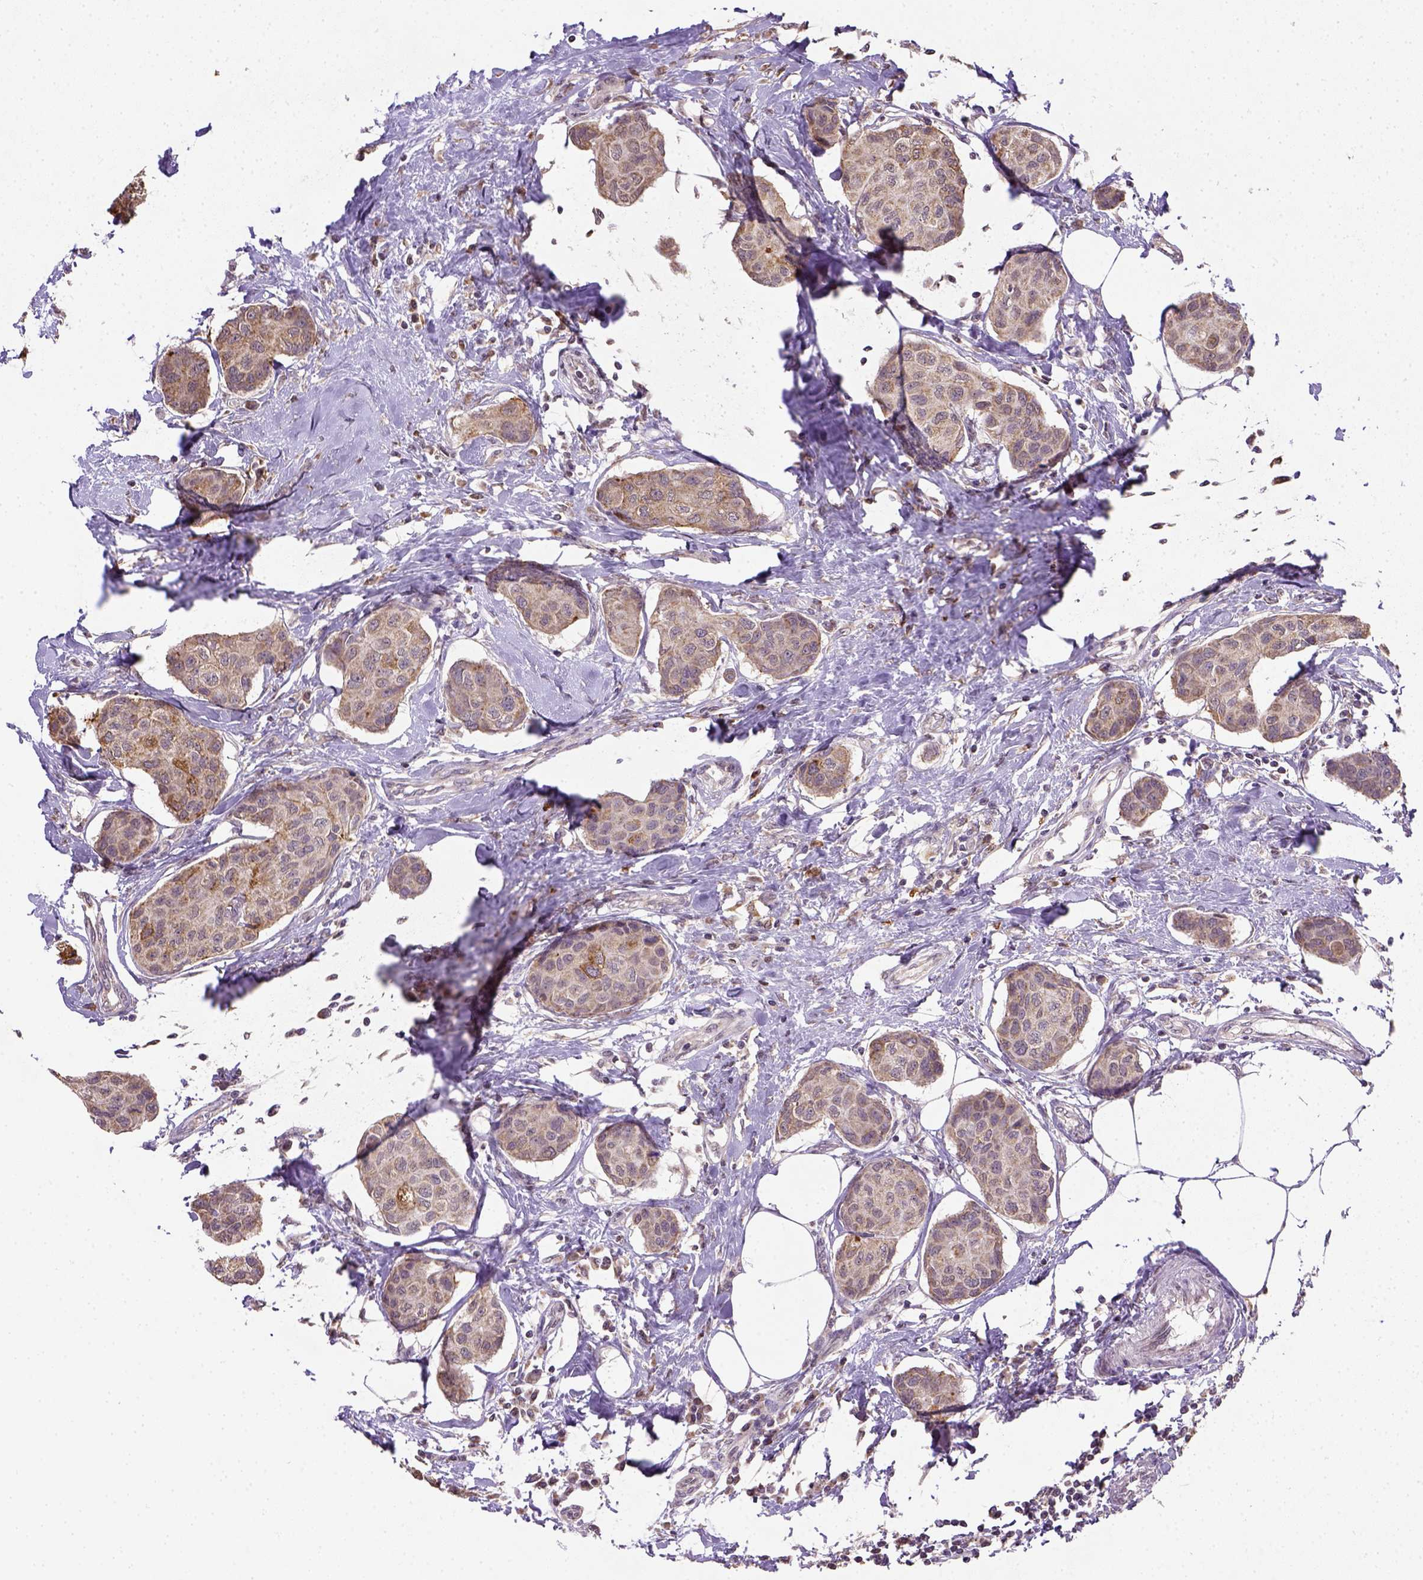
{"staining": {"intensity": "strong", "quantity": "<25%", "location": "cytoplasmic/membranous"}, "tissue": "breast cancer", "cell_type": "Tumor cells", "image_type": "cancer", "snomed": [{"axis": "morphology", "description": "Duct carcinoma"}, {"axis": "topography", "description": "Breast"}], "caption": "Immunohistochemistry of breast intraductal carcinoma exhibits medium levels of strong cytoplasmic/membranous staining in approximately <25% of tumor cells.", "gene": "NUDT10", "patient": {"sex": "female", "age": 80}}